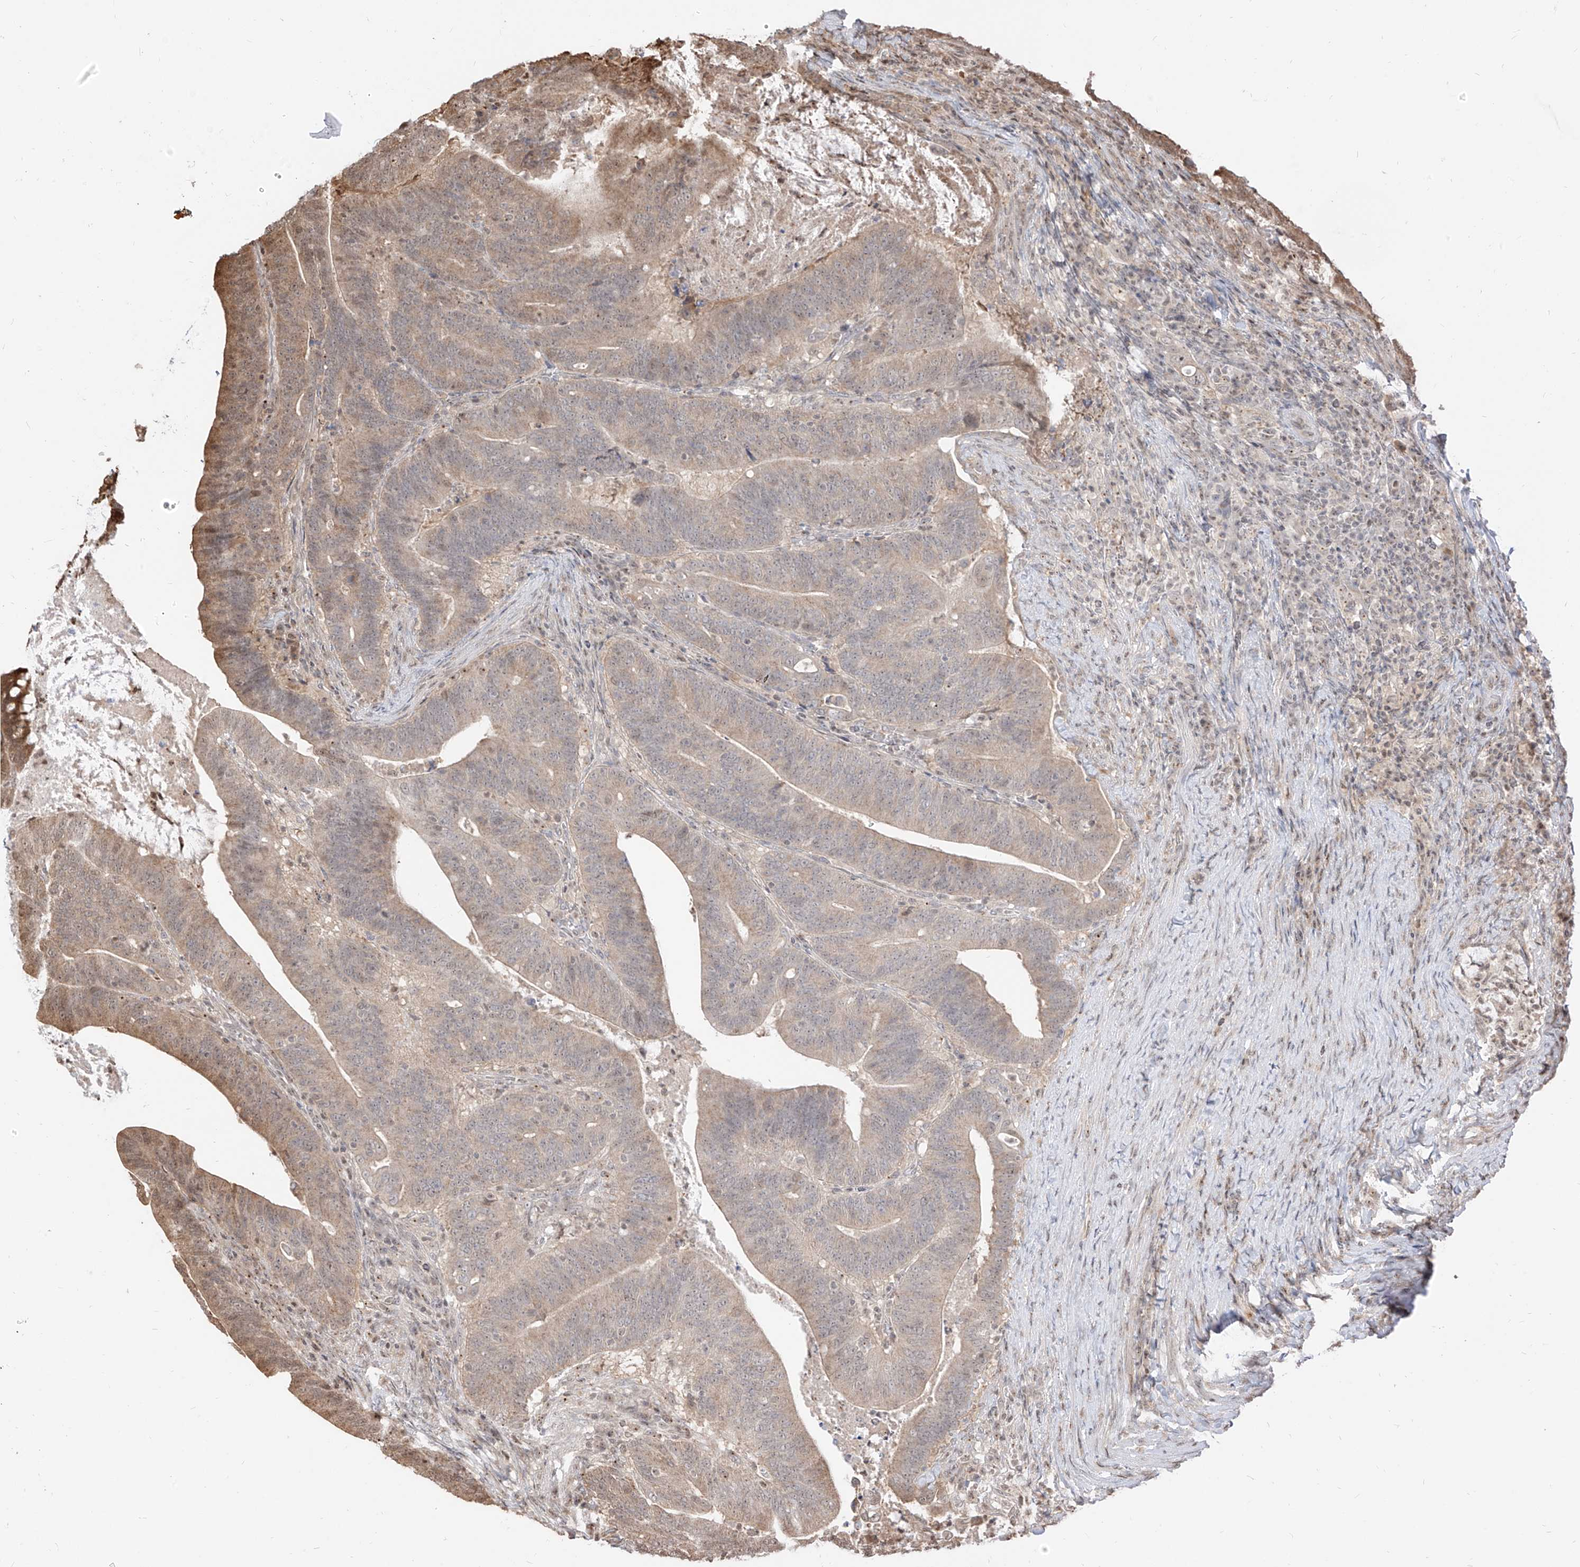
{"staining": {"intensity": "moderate", "quantity": "<25%", "location": "cytoplasmic/membranous"}, "tissue": "colorectal cancer", "cell_type": "Tumor cells", "image_type": "cancer", "snomed": [{"axis": "morphology", "description": "Adenocarcinoma, NOS"}, {"axis": "topography", "description": "Colon"}], "caption": "This is an image of IHC staining of adenocarcinoma (colorectal), which shows moderate expression in the cytoplasmic/membranous of tumor cells.", "gene": "VMP1", "patient": {"sex": "female", "age": 66}}